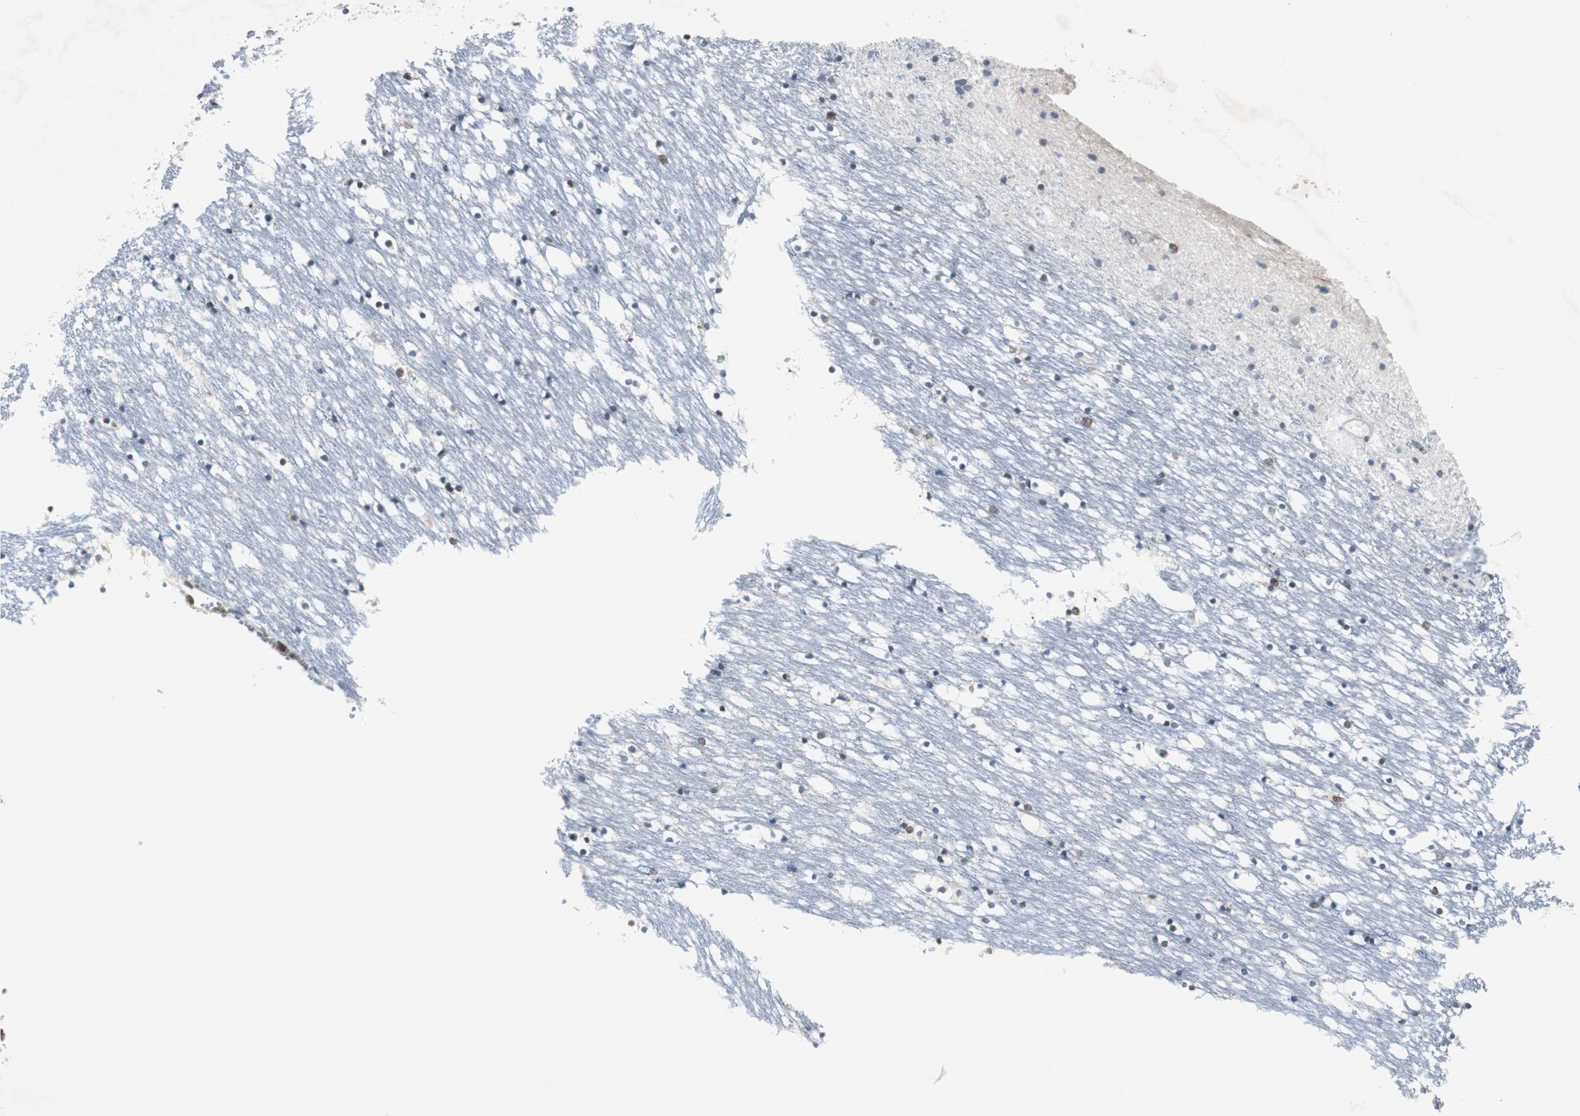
{"staining": {"intensity": "weak", "quantity": "25%-75%", "location": "cytoplasmic/membranous"}, "tissue": "caudate", "cell_type": "Glial cells", "image_type": "normal", "snomed": [{"axis": "morphology", "description": "Normal tissue, NOS"}, {"axis": "topography", "description": "Lateral ventricle wall"}], "caption": "Glial cells reveal weak cytoplasmic/membranous positivity in about 25%-75% of cells in benign caudate. Immunohistochemistry (ihc) stains the protein of interest in brown and the nuclei are stained blue.", "gene": "RAD9A", "patient": {"sex": "male", "age": 45}}